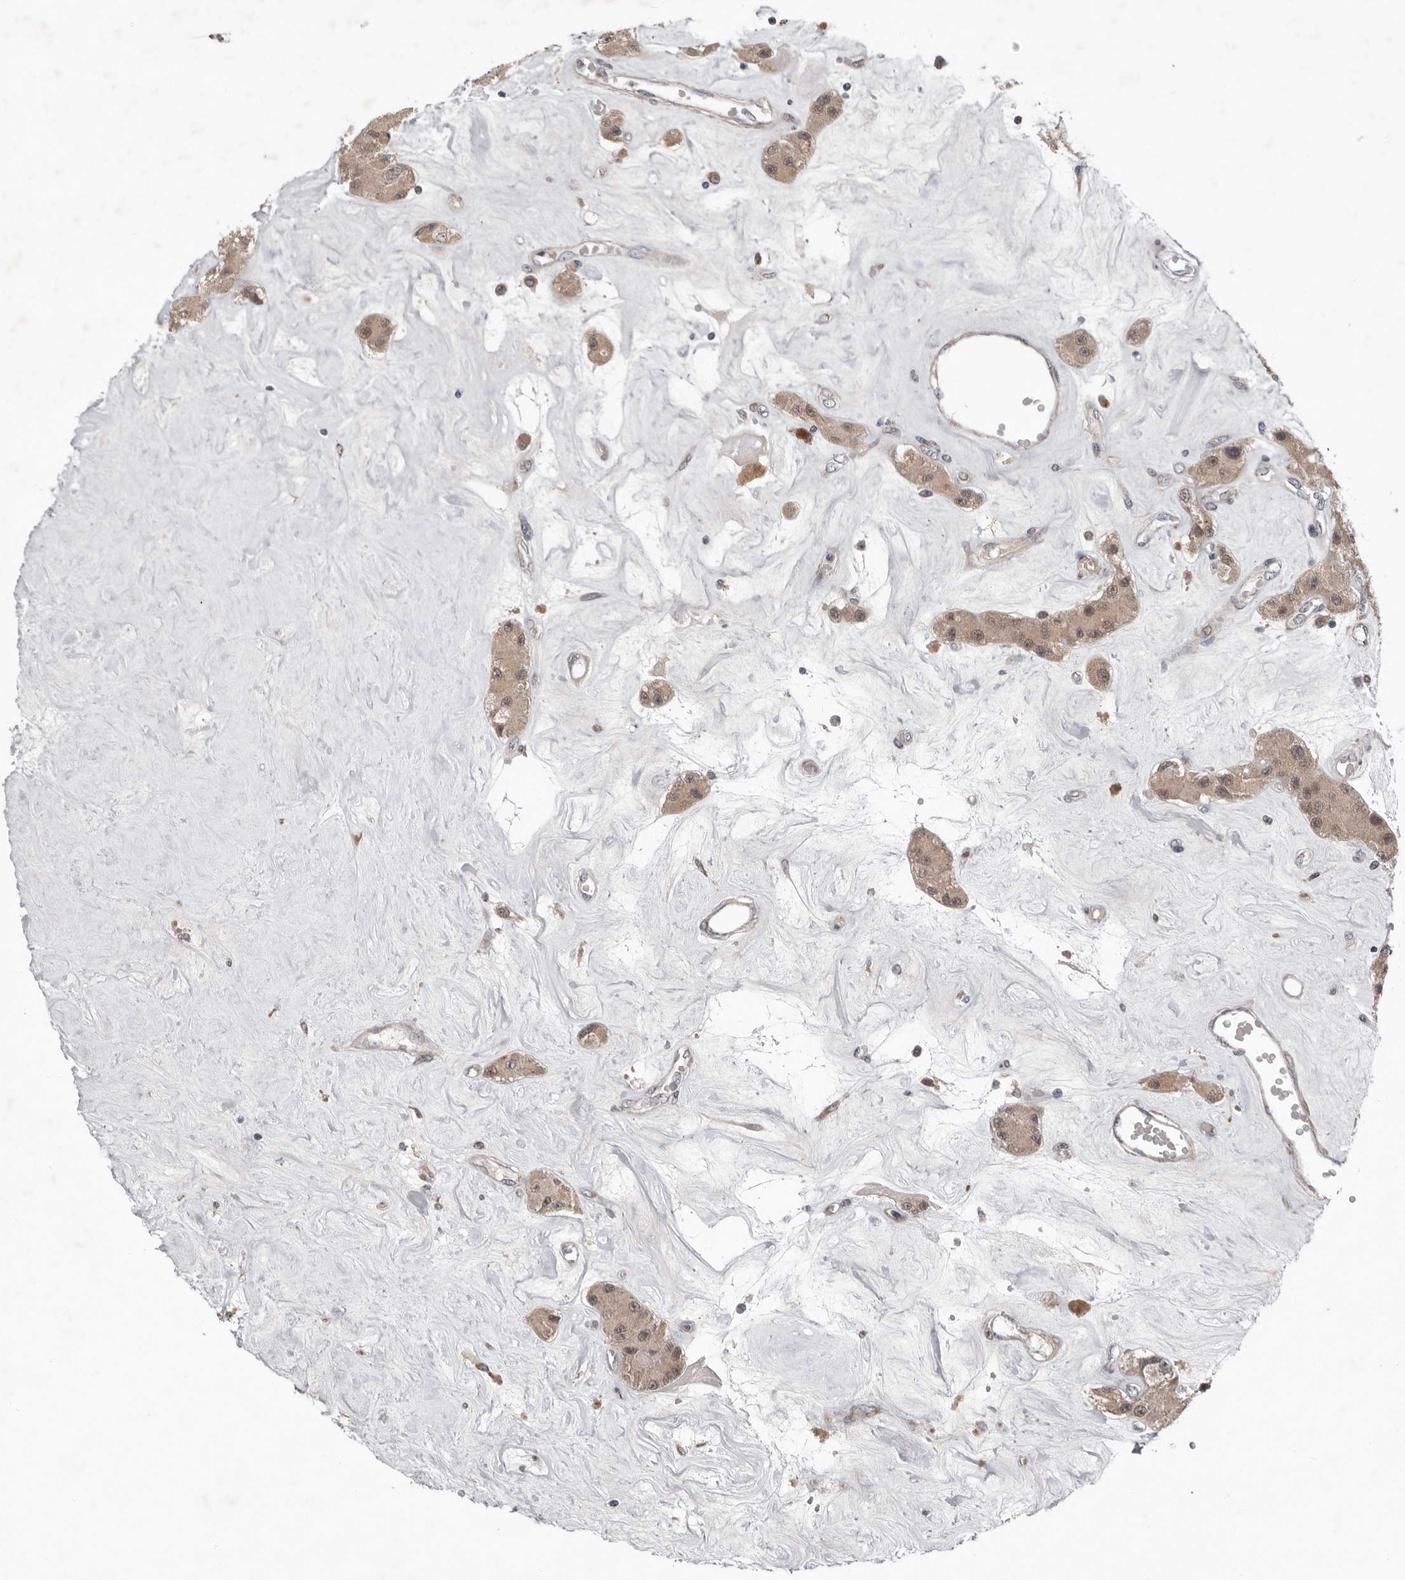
{"staining": {"intensity": "weak", "quantity": ">75%", "location": "cytoplasmic/membranous,nuclear"}, "tissue": "carcinoid", "cell_type": "Tumor cells", "image_type": "cancer", "snomed": [{"axis": "morphology", "description": "Carcinoid, malignant, NOS"}, {"axis": "topography", "description": "Pancreas"}], "caption": "Carcinoid (malignant) was stained to show a protein in brown. There is low levels of weak cytoplasmic/membranous and nuclear expression in about >75% of tumor cells. The staining was performed using DAB (3,3'-diaminobenzidine), with brown indicating positive protein expression. Nuclei are stained blue with hematoxylin.", "gene": "CHML", "patient": {"sex": "male", "age": 41}}